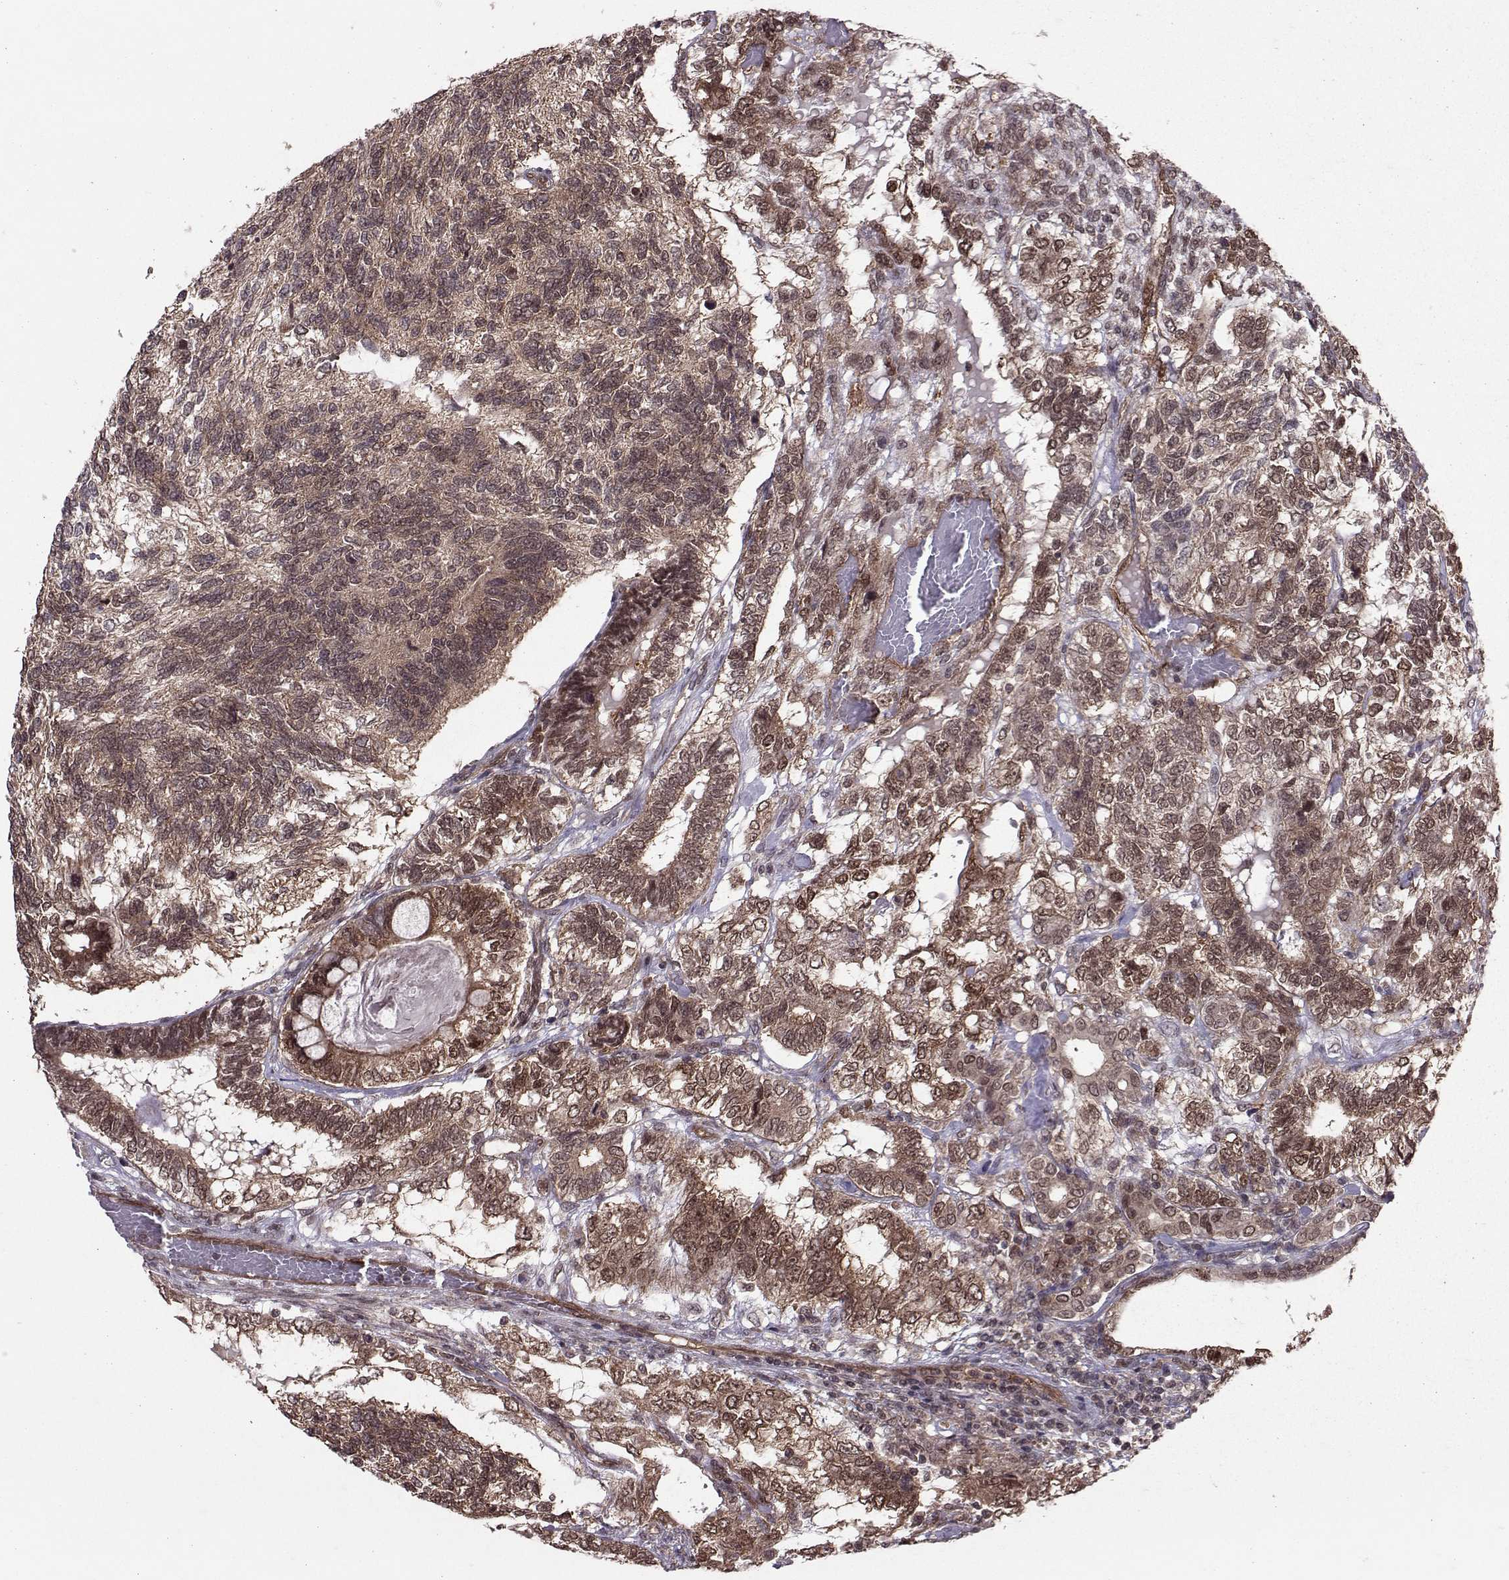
{"staining": {"intensity": "weak", "quantity": "25%-75%", "location": "cytoplasmic/membranous"}, "tissue": "testis cancer", "cell_type": "Tumor cells", "image_type": "cancer", "snomed": [{"axis": "morphology", "description": "Seminoma, NOS"}, {"axis": "morphology", "description": "Carcinoma, Embryonal, NOS"}, {"axis": "topography", "description": "Testis"}], "caption": "Protein staining by IHC reveals weak cytoplasmic/membranous expression in approximately 25%-75% of tumor cells in embryonal carcinoma (testis).", "gene": "PPP2R2A", "patient": {"sex": "male", "age": 41}}